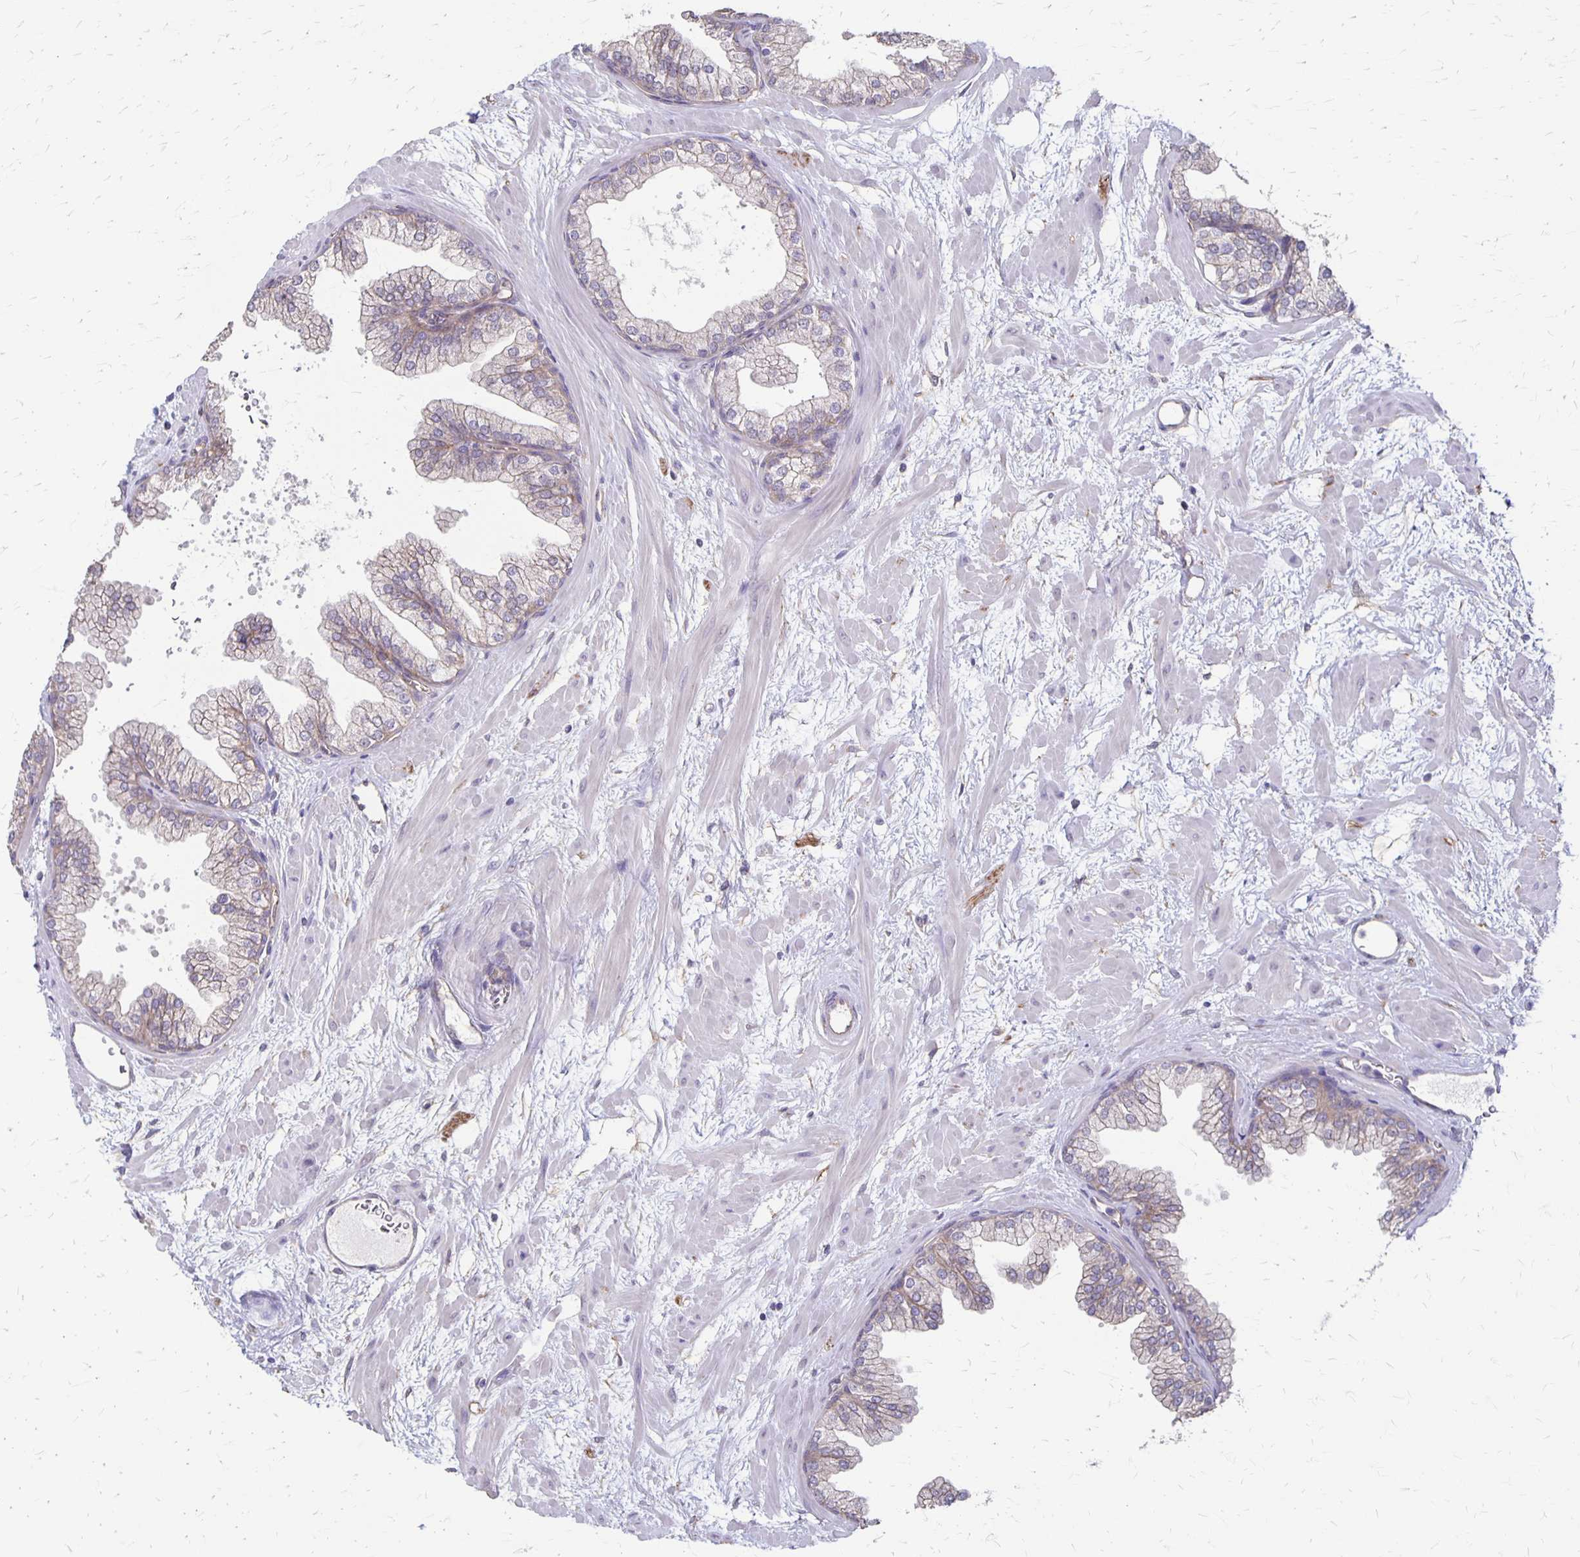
{"staining": {"intensity": "weak", "quantity": "<25%", "location": "cytoplasmic/membranous"}, "tissue": "prostate", "cell_type": "Glandular cells", "image_type": "normal", "snomed": [{"axis": "morphology", "description": "Normal tissue, NOS"}, {"axis": "topography", "description": "Prostate"}], "caption": "Immunohistochemistry photomicrograph of benign prostate: human prostate stained with DAB reveals no significant protein positivity in glandular cells.", "gene": "PPP1R3E", "patient": {"sex": "male", "age": 37}}